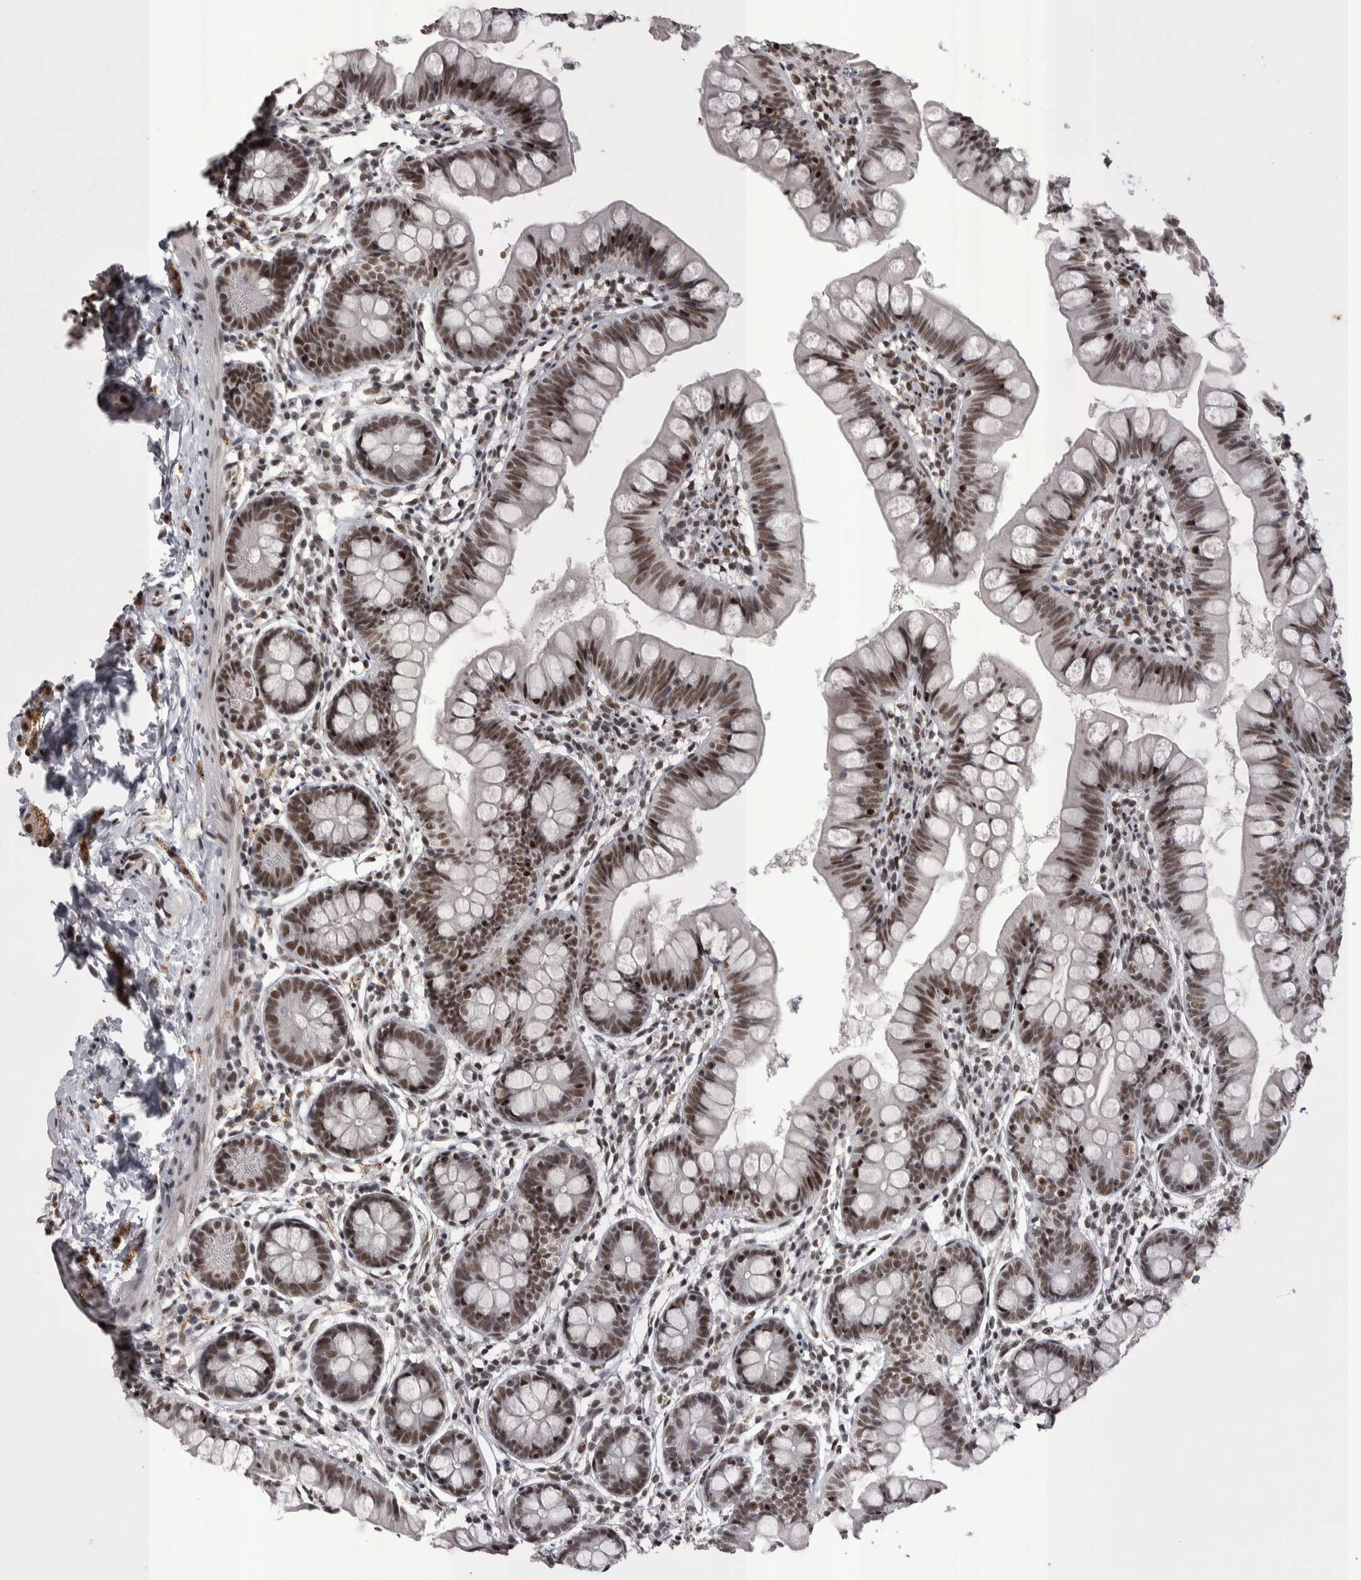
{"staining": {"intensity": "moderate", "quantity": ">75%", "location": "nuclear"}, "tissue": "small intestine", "cell_type": "Glandular cells", "image_type": "normal", "snomed": [{"axis": "morphology", "description": "Normal tissue, NOS"}, {"axis": "topography", "description": "Small intestine"}], "caption": "The photomicrograph displays staining of benign small intestine, revealing moderate nuclear protein staining (brown color) within glandular cells. Using DAB (3,3'-diaminobenzidine) (brown) and hematoxylin (blue) stains, captured at high magnification using brightfield microscopy.", "gene": "DMTF1", "patient": {"sex": "male", "age": 7}}